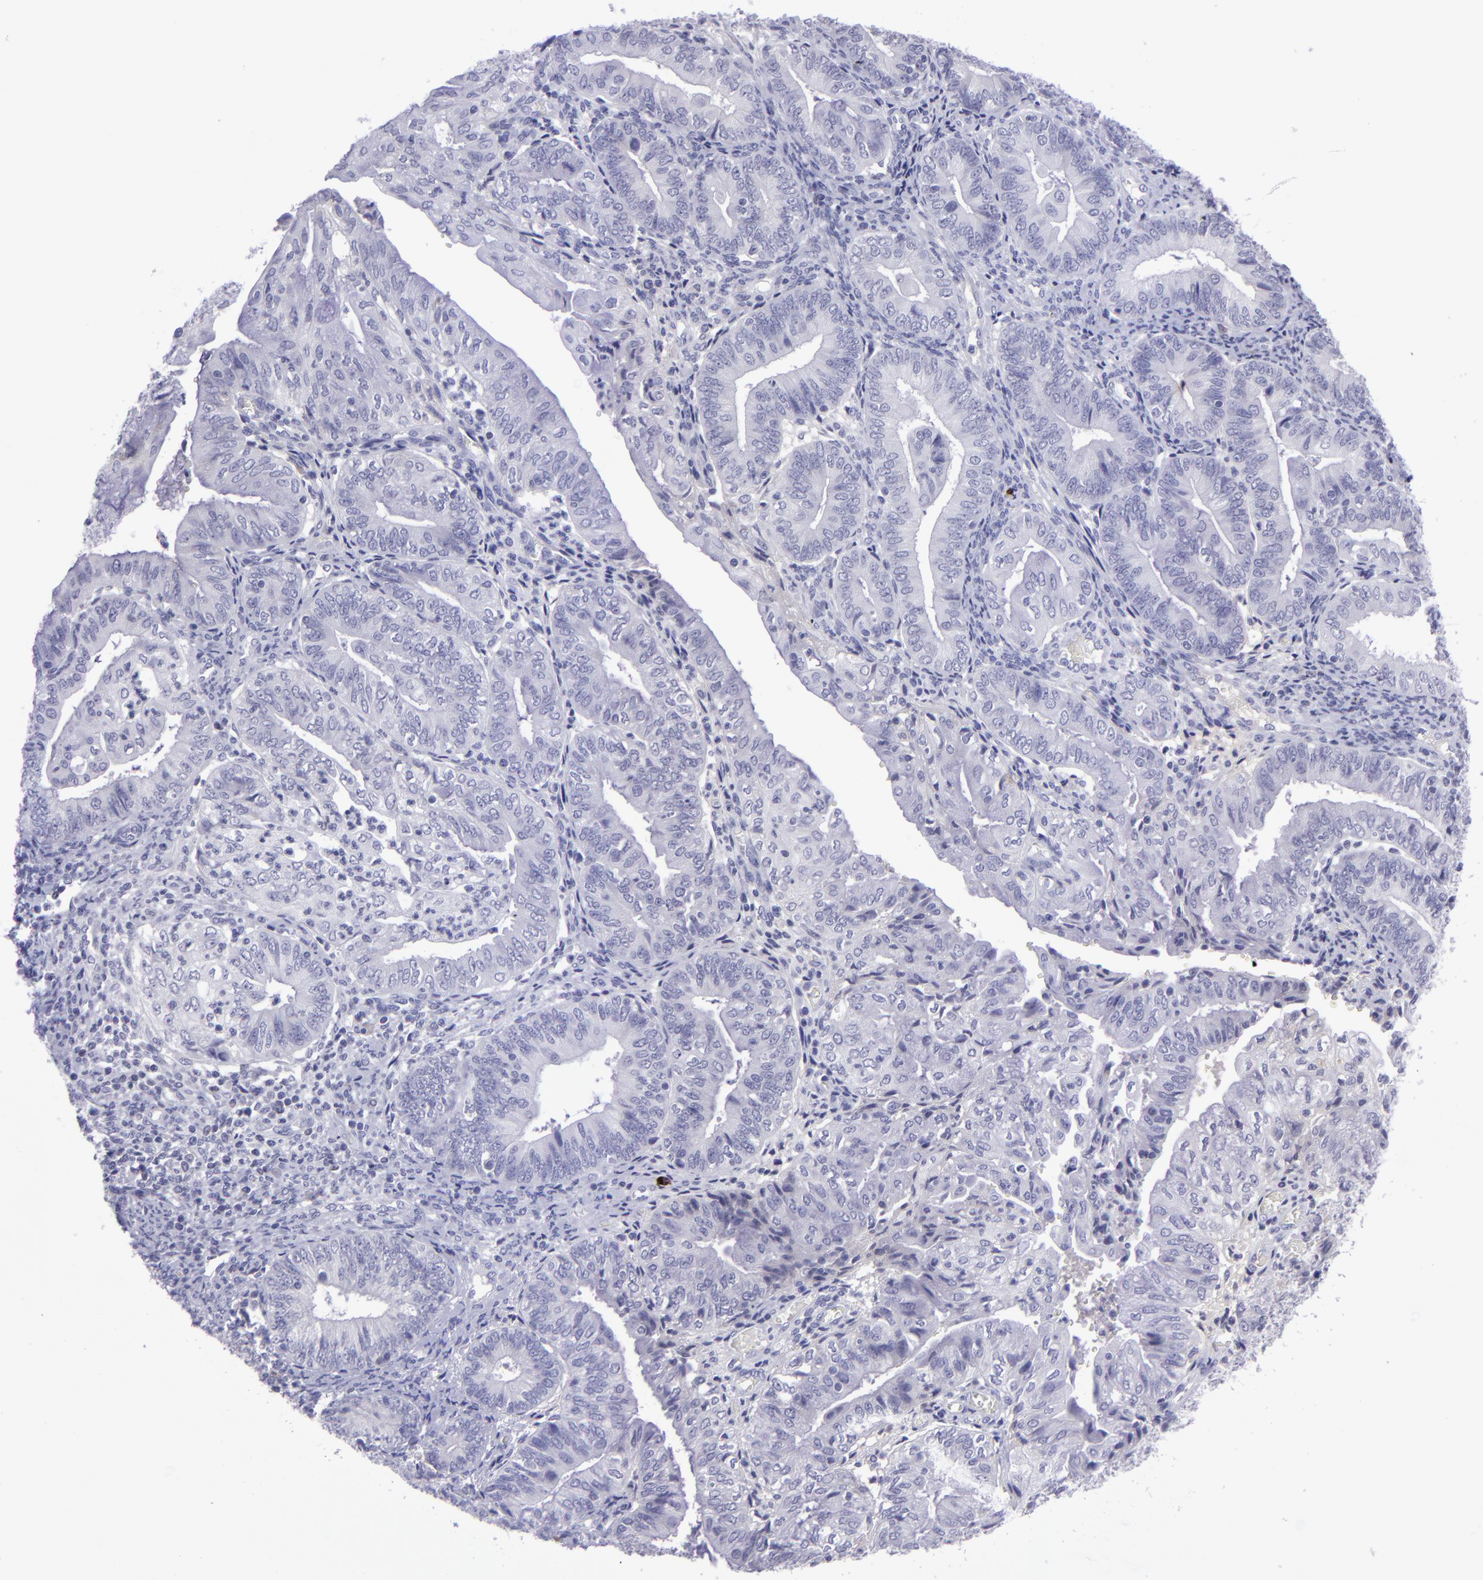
{"staining": {"intensity": "negative", "quantity": "none", "location": "none"}, "tissue": "endometrial cancer", "cell_type": "Tumor cells", "image_type": "cancer", "snomed": [{"axis": "morphology", "description": "Adenocarcinoma, NOS"}, {"axis": "topography", "description": "Endometrium"}], "caption": "Immunohistochemistry (IHC) of human endometrial cancer reveals no expression in tumor cells.", "gene": "POU2F2", "patient": {"sex": "female", "age": 55}}